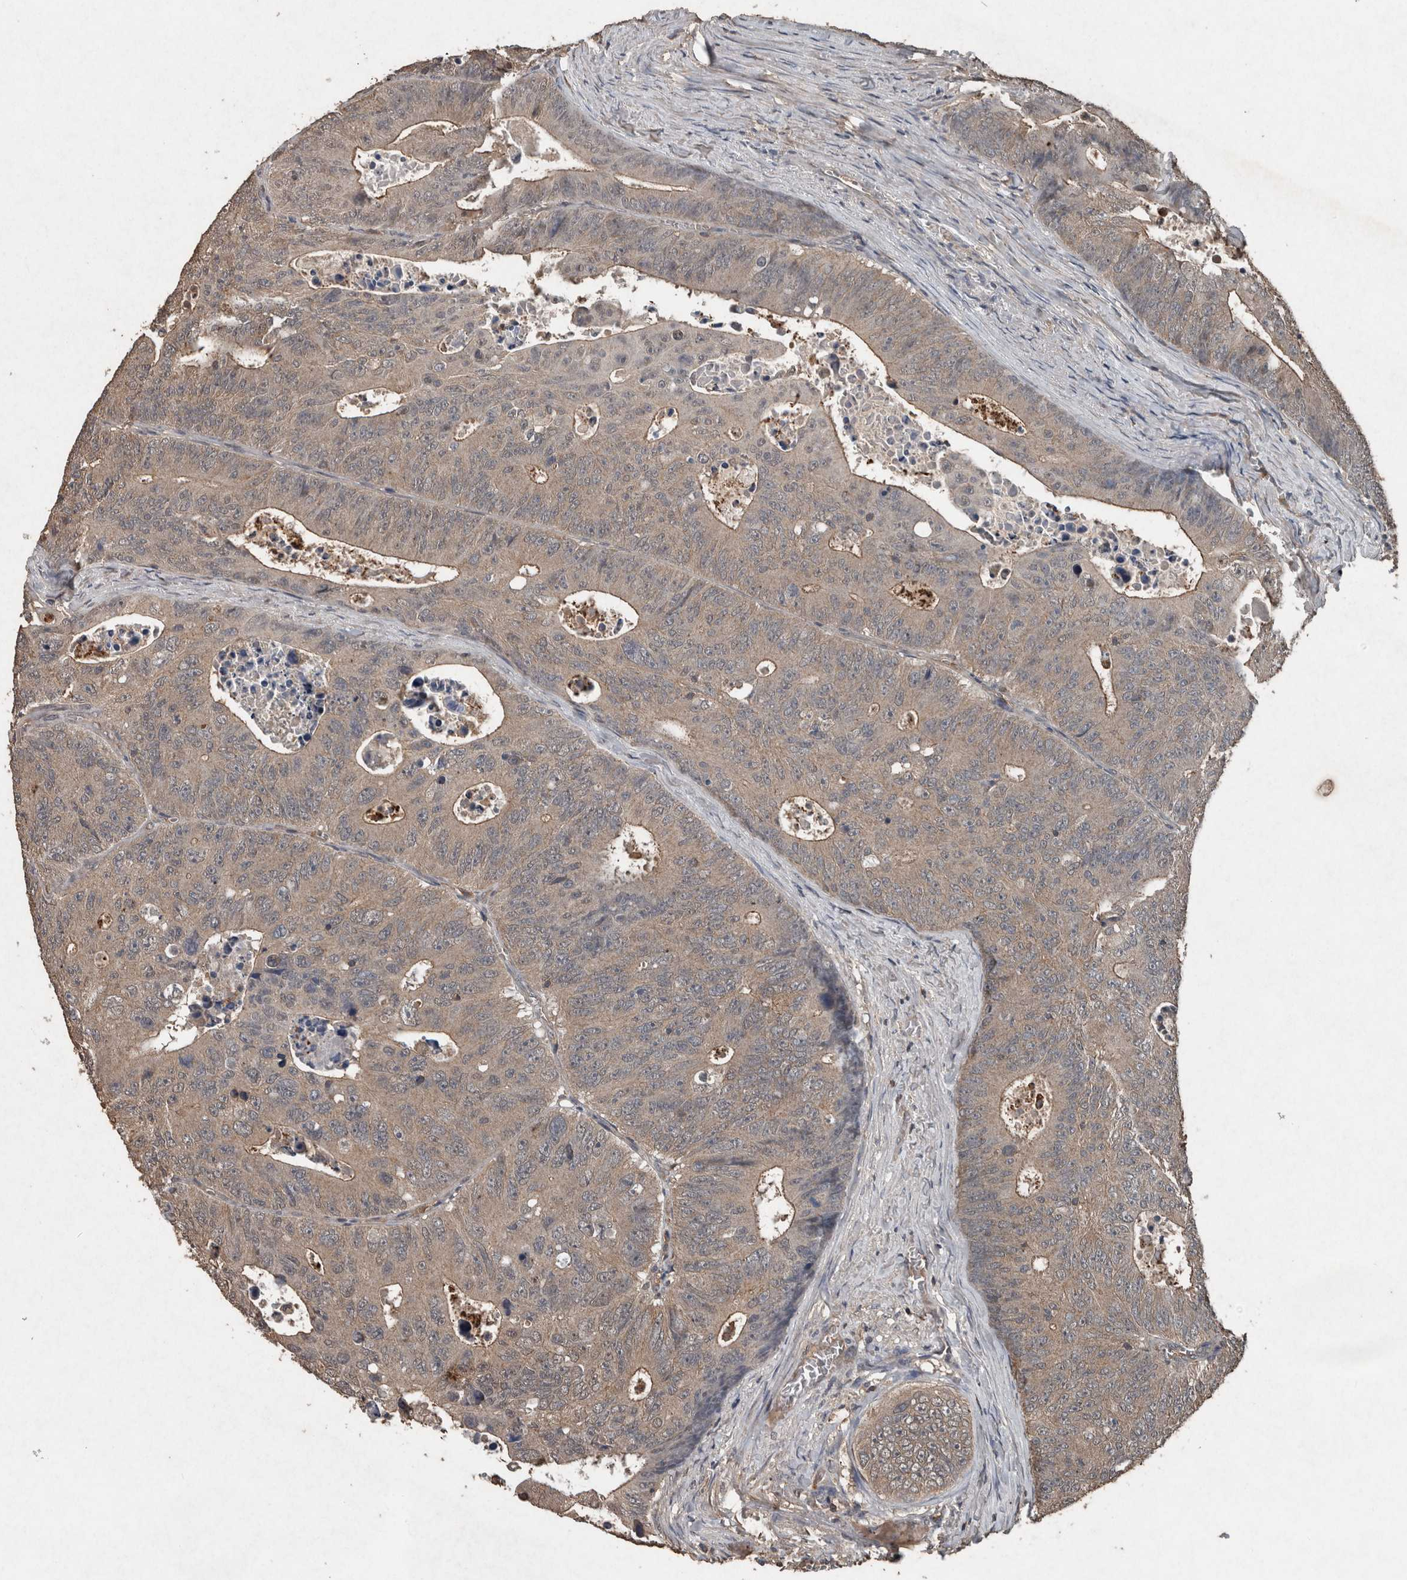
{"staining": {"intensity": "moderate", "quantity": ">75%", "location": "cytoplasmic/membranous"}, "tissue": "colorectal cancer", "cell_type": "Tumor cells", "image_type": "cancer", "snomed": [{"axis": "morphology", "description": "Adenocarcinoma, NOS"}, {"axis": "topography", "description": "Colon"}], "caption": "Immunohistochemical staining of human colorectal adenocarcinoma reveals medium levels of moderate cytoplasmic/membranous protein positivity in about >75% of tumor cells. Immunohistochemistry (ihc) stains the protein of interest in brown and the nuclei are stained blue.", "gene": "FGFRL1", "patient": {"sex": "male", "age": 87}}